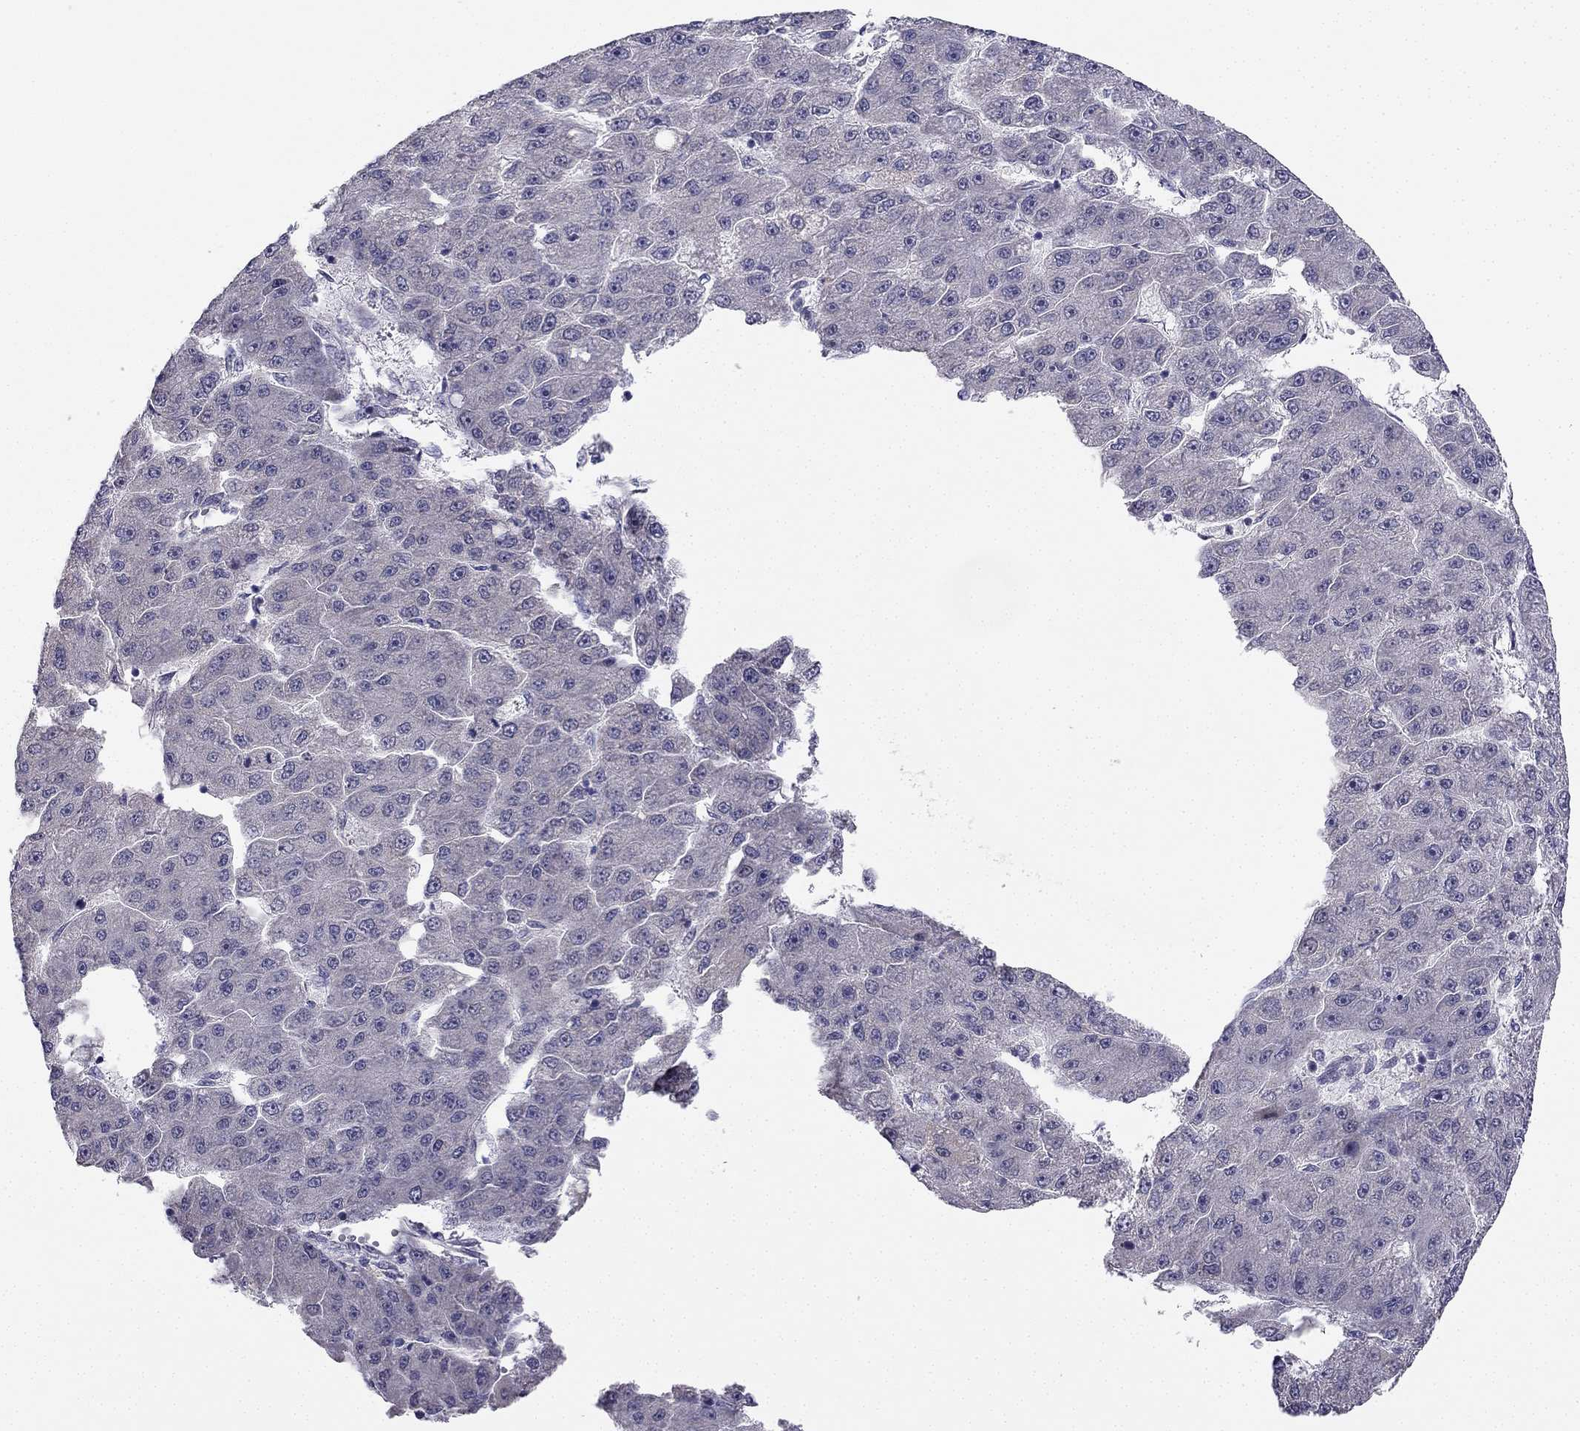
{"staining": {"intensity": "negative", "quantity": "none", "location": "none"}, "tissue": "liver cancer", "cell_type": "Tumor cells", "image_type": "cancer", "snomed": [{"axis": "morphology", "description": "Carcinoma, Hepatocellular, NOS"}, {"axis": "topography", "description": "Liver"}], "caption": "IHC of hepatocellular carcinoma (liver) exhibits no staining in tumor cells.", "gene": "CHST8", "patient": {"sex": "male", "age": 67}}